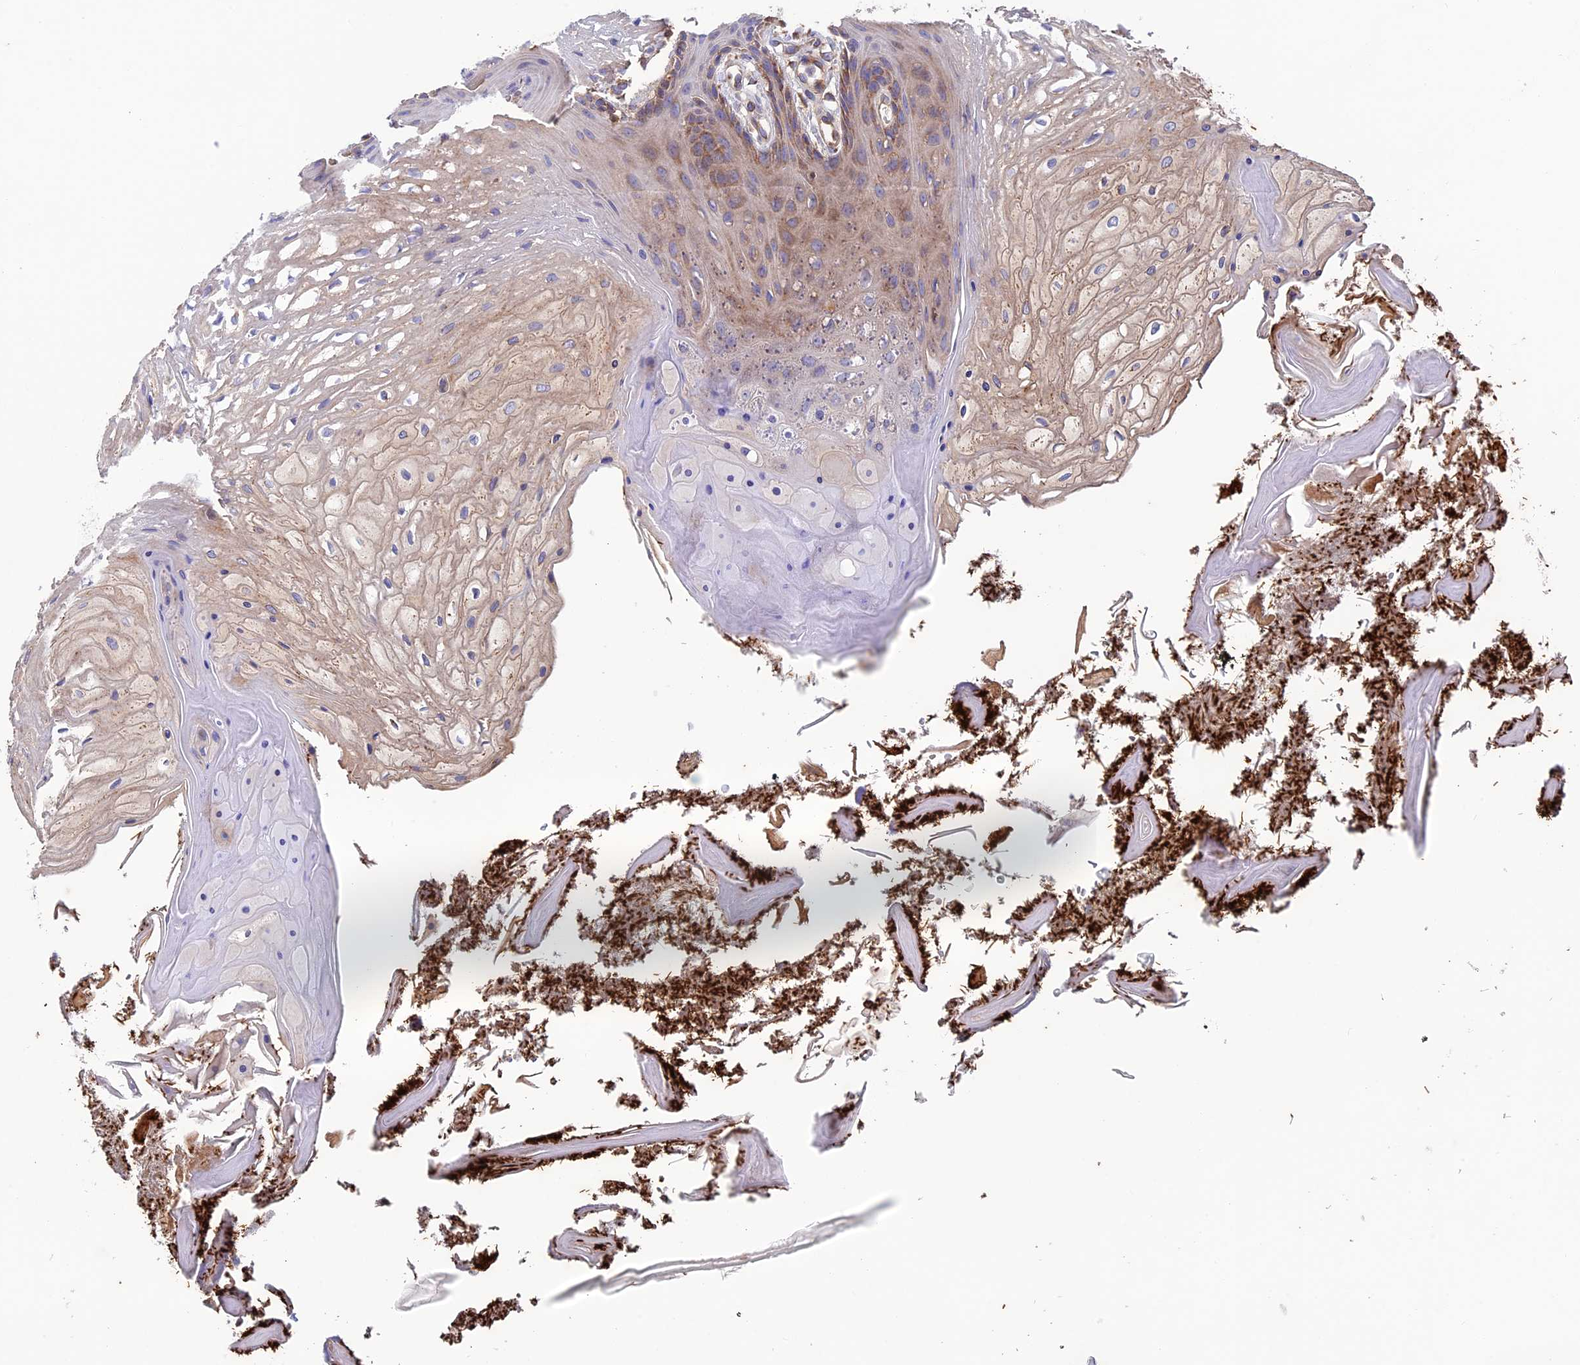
{"staining": {"intensity": "weak", "quantity": "25%-75%", "location": "cytoplasmic/membranous"}, "tissue": "oral mucosa", "cell_type": "Squamous epithelial cells", "image_type": "normal", "snomed": [{"axis": "morphology", "description": "Normal tissue, NOS"}, {"axis": "topography", "description": "Oral tissue"}], "caption": "Protein expression analysis of normal oral mucosa displays weak cytoplasmic/membranous positivity in approximately 25%-75% of squamous epithelial cells.", "gene": "SLC15A5", "patient": {"sex": "female", "age": 80}}